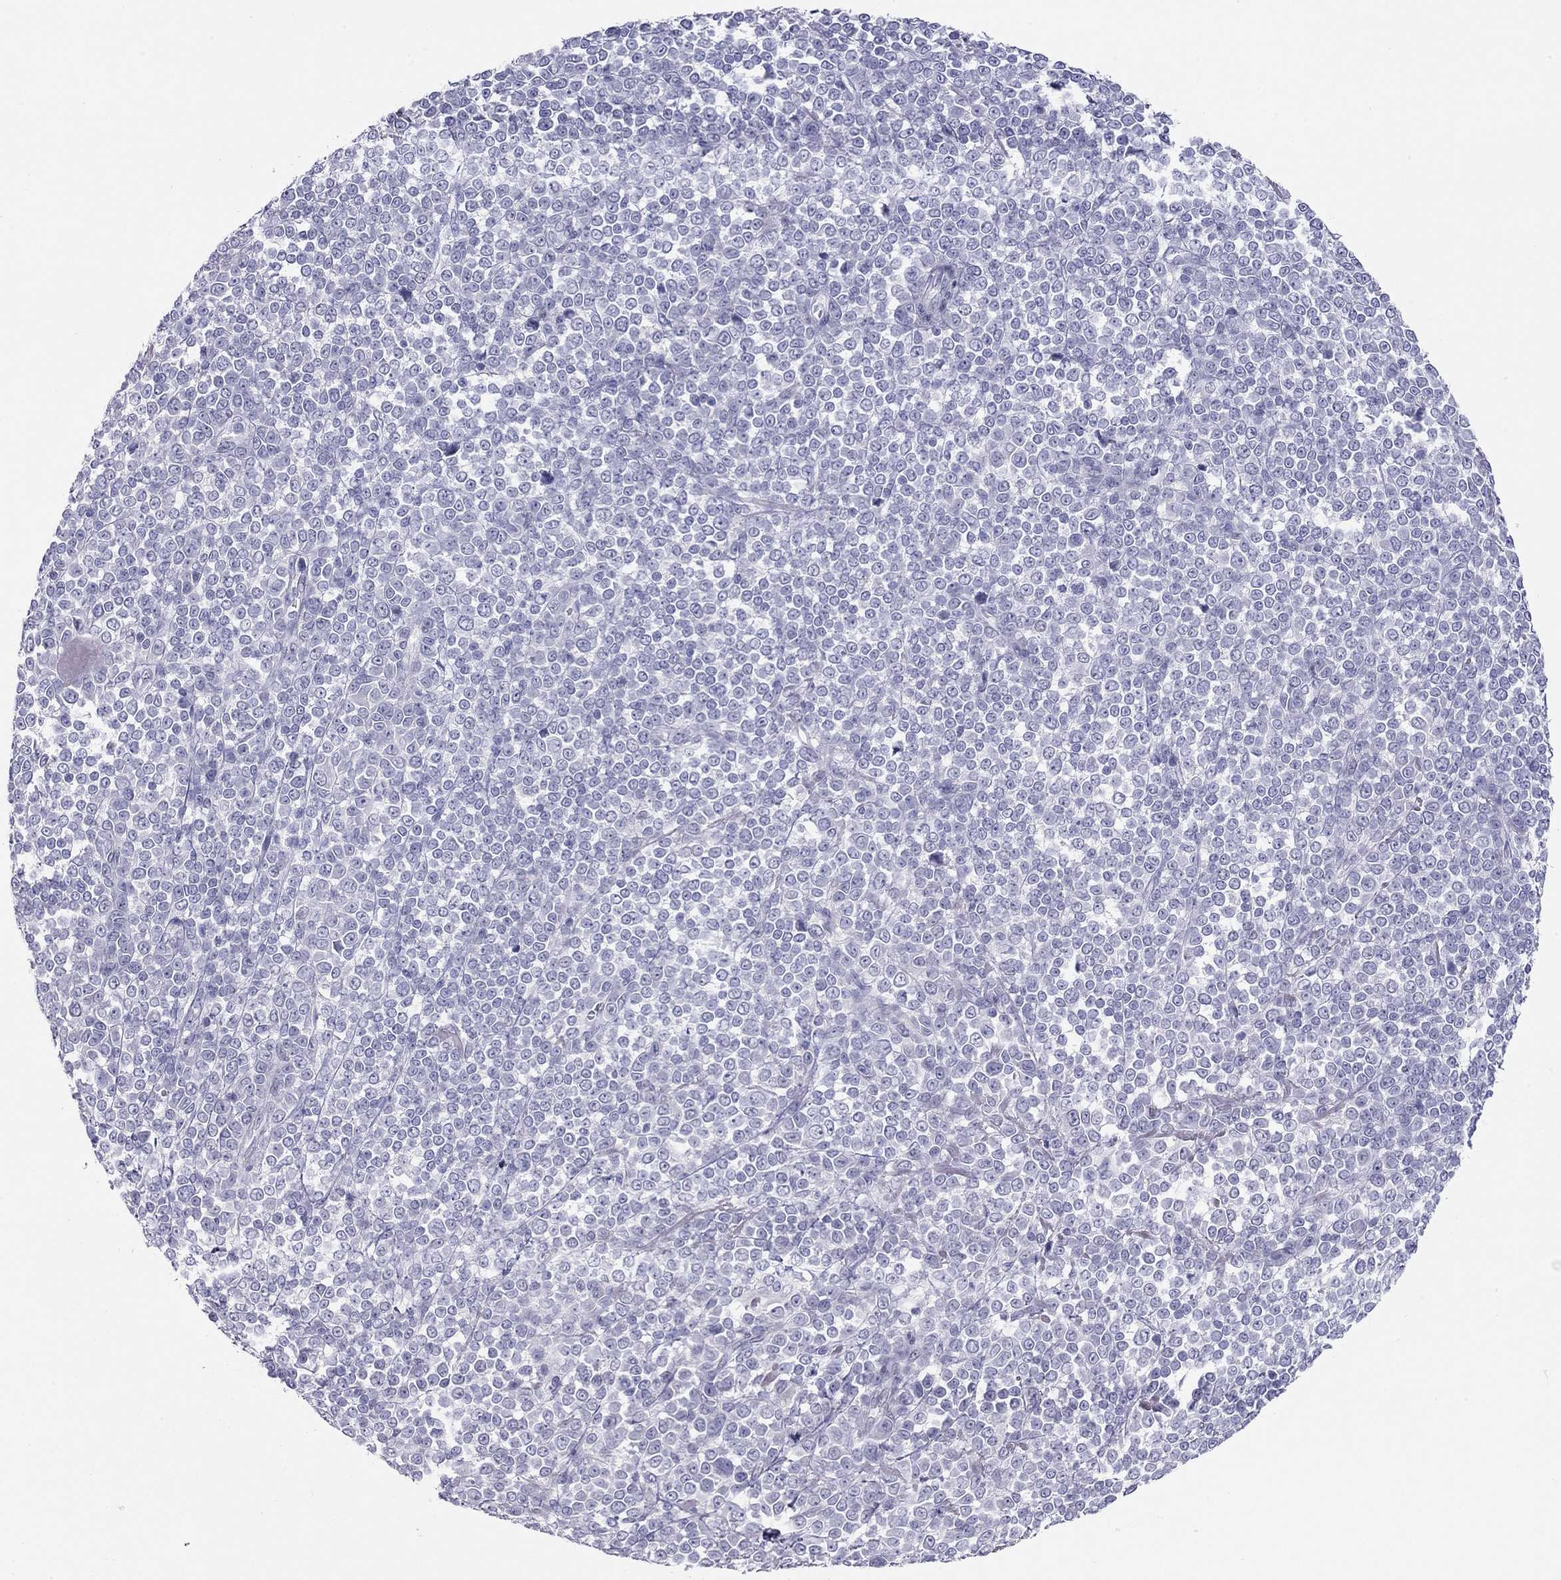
{"staining": {"intensity": "negative", "quantity": "none", "location": "none"}, "tissue": "melanoma", "cell_type": "Tumor cells", "image_type": "cancer", "snomed": [{"axis": "morphology", "description": "Malignant melanoma, NOS"}, {"axis": "topography", "description": "Skin"}], "caption": "Micrograph shows no protein staining in tumor cells of melanoma tissue. (DAB (3,3'-diaminobenzidine) immunohistochemistry (IHC) visualized using brightfield microscopy, high magnification).", "gene": "KCNV2", "patient": {"sex": "female", "age": 95}}